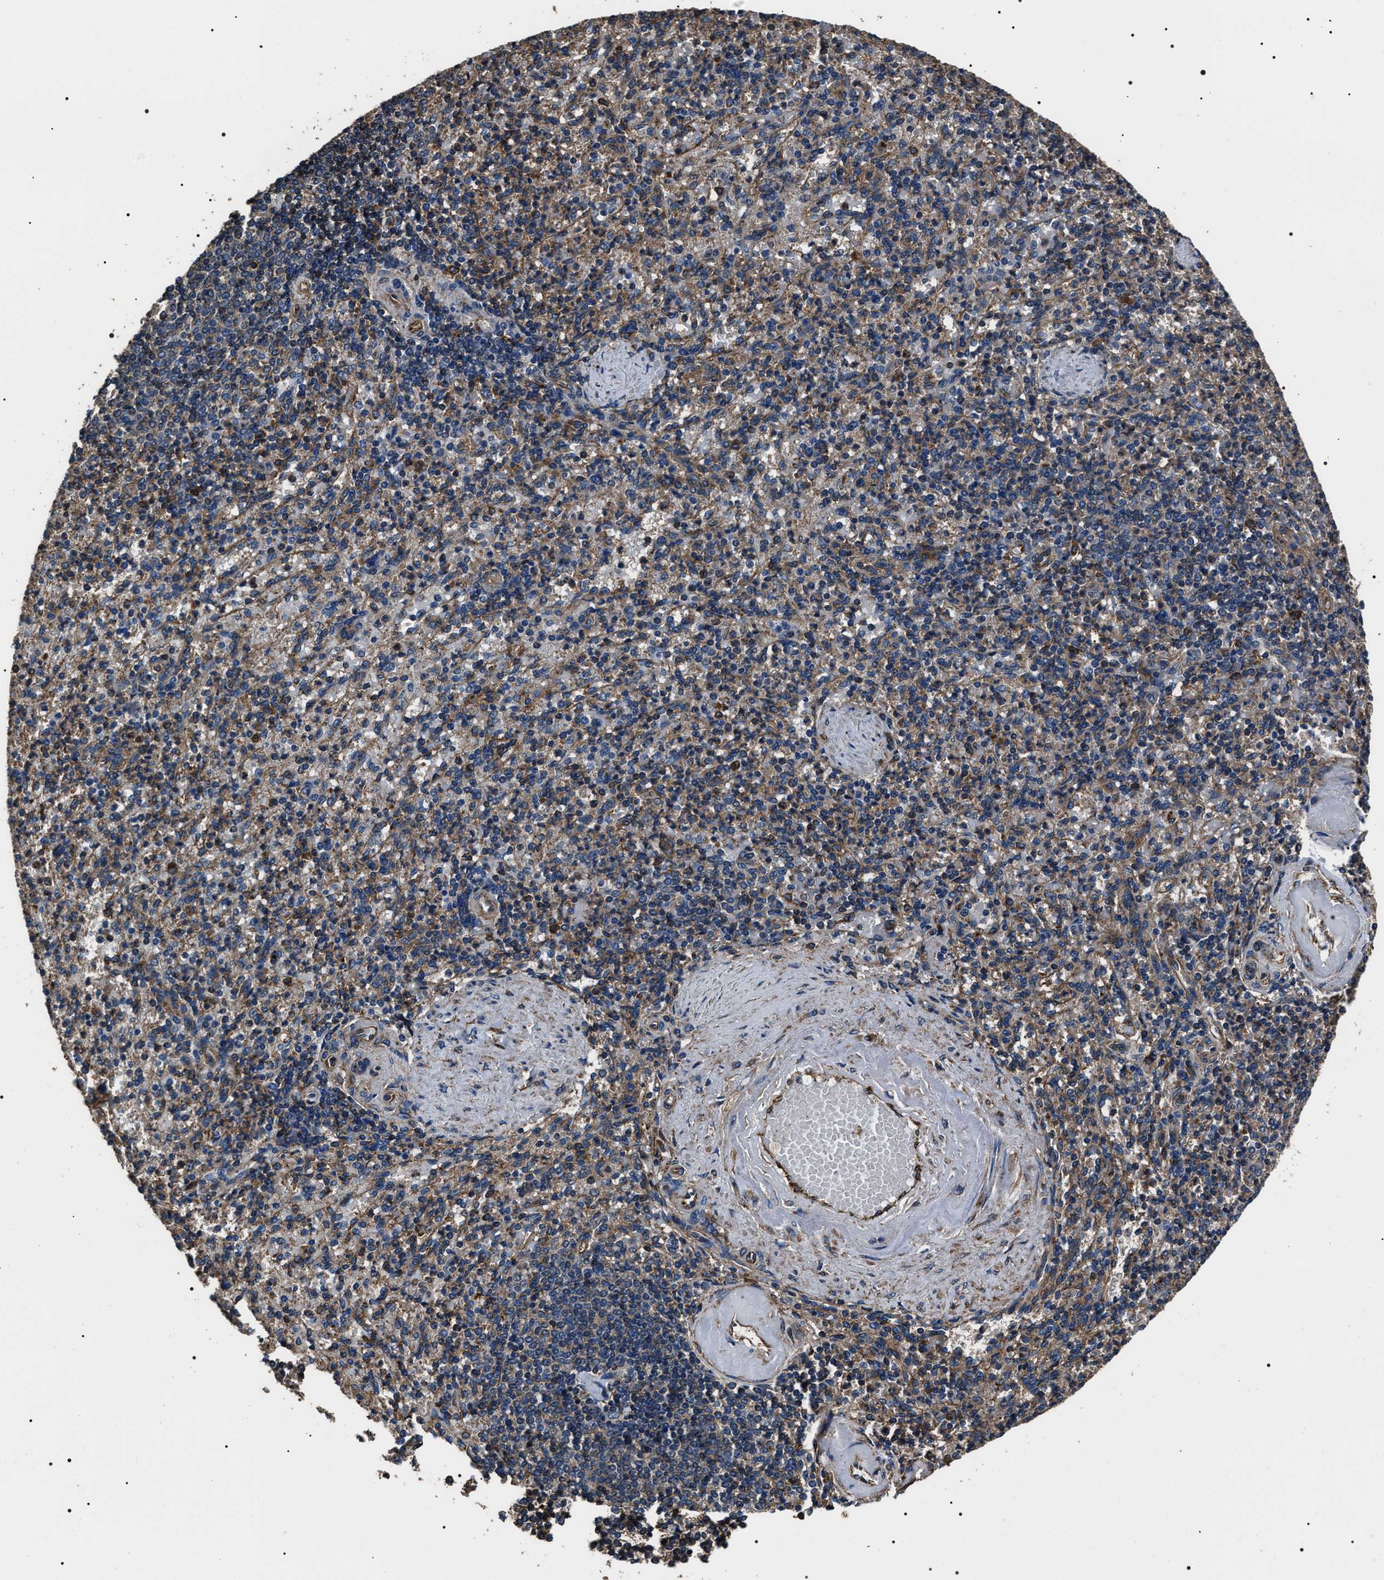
{"staining": {"intensity": "moderate", "quantity": "25%-75%", "location": "cytoplasmic/membranous"}, "tissue": "spleen", "cell_type": "Cells in red pulp", "image_type": "normal", "snomed": [{"axis": "morphology", "description": "Normal tissue, NOS"}, {"axis": "topography", "description": "Spleen"}], "caption": "A micrograph of human spleen stained for a protein exhibits moderate cytoplasmic/membranous brown staining in cells in red pulp. Using DAB (brown) and hematoxylin (blue) stains, captured at high magnification using brightfield microscopy.", "gene": "HSCB", "patient": {"sex": "female", "age": 74}}